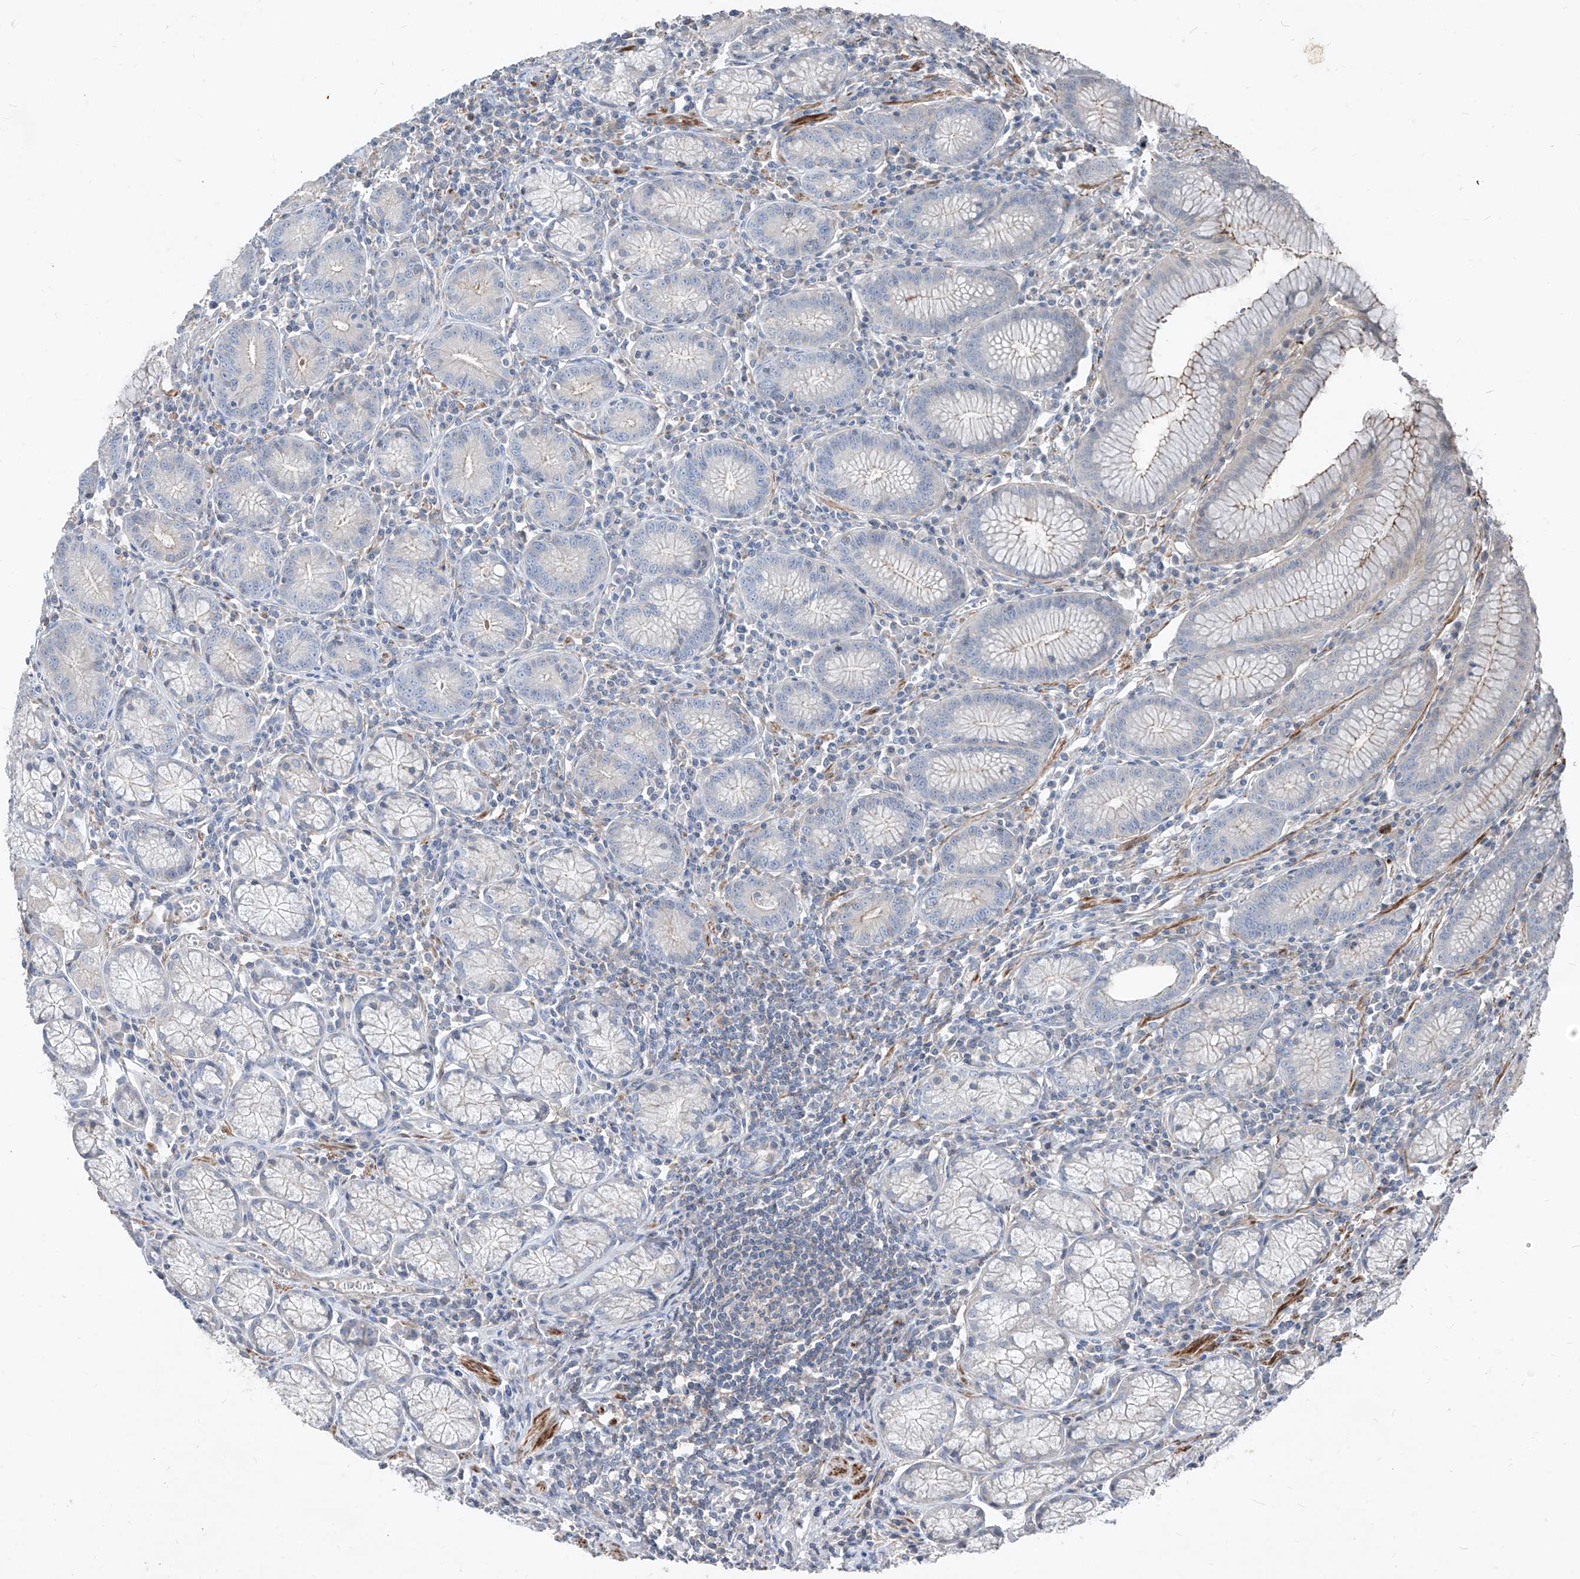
{"staining": {"intensity": "weak", "quantity": "<25%", "location": "cytoplasmic/membranous"}, "tissue": "stomach", "cell_type": "Glandular cells", "image_type": "normal", "snomed": [{"axis": "morphology", "description": "Normal tissue, NOS"}, {"axis": "topography", "description": "Stomach"}], "caption": "Immunohistochemical staining of benign human stomach demonstrates no significant positivity in glandular cells. The staining is performed using DAB (3,3'-diaminobenzidine) brown chromogen with nuclei counter-stained in using hematoxylin.", "gene": "UFD1", "patient": {"sex": "male", "age": 55}}